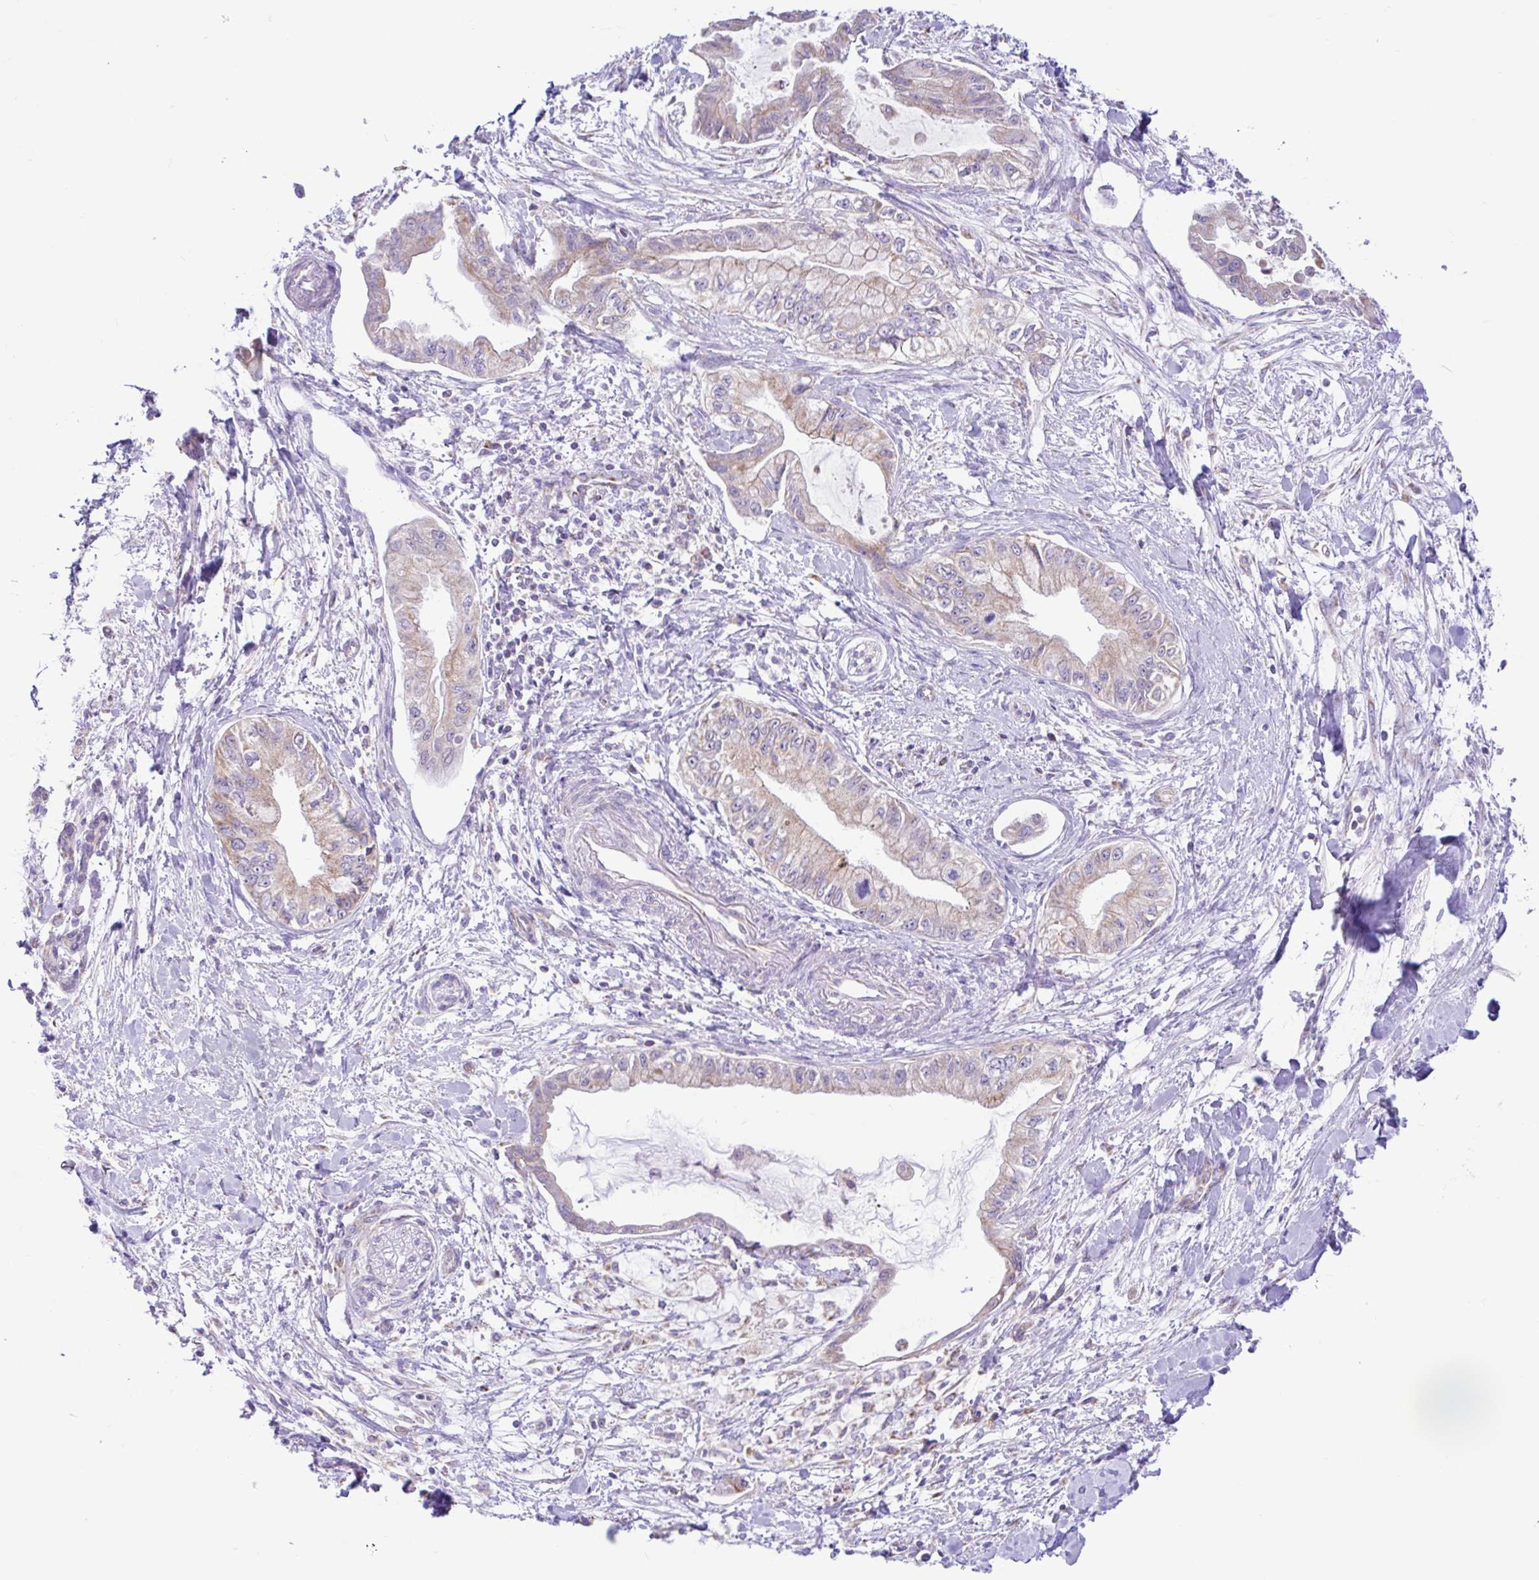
{"staining": {"intensity": "weak", "quantity": ">75%", "location": "cytoplasmic/membranous"}, "tissue": "pancreatic cancer", "cell_type": "Tumor cells", "image_type": "cancer", "snomed": [{"axis": "morphology", "description": "Adenocarcinoma, NOS"}, {"axis": "topography", "description": "Pancreas"}], "caption": "Adenocarcinoma (pancreatic) stained with a brown dye exhibits weak cytoplasmic/membranous positive staining in about >75% of tumor cells.", "gene": "NDUFS2", "patient": {"sex": "male", "age": 48}}